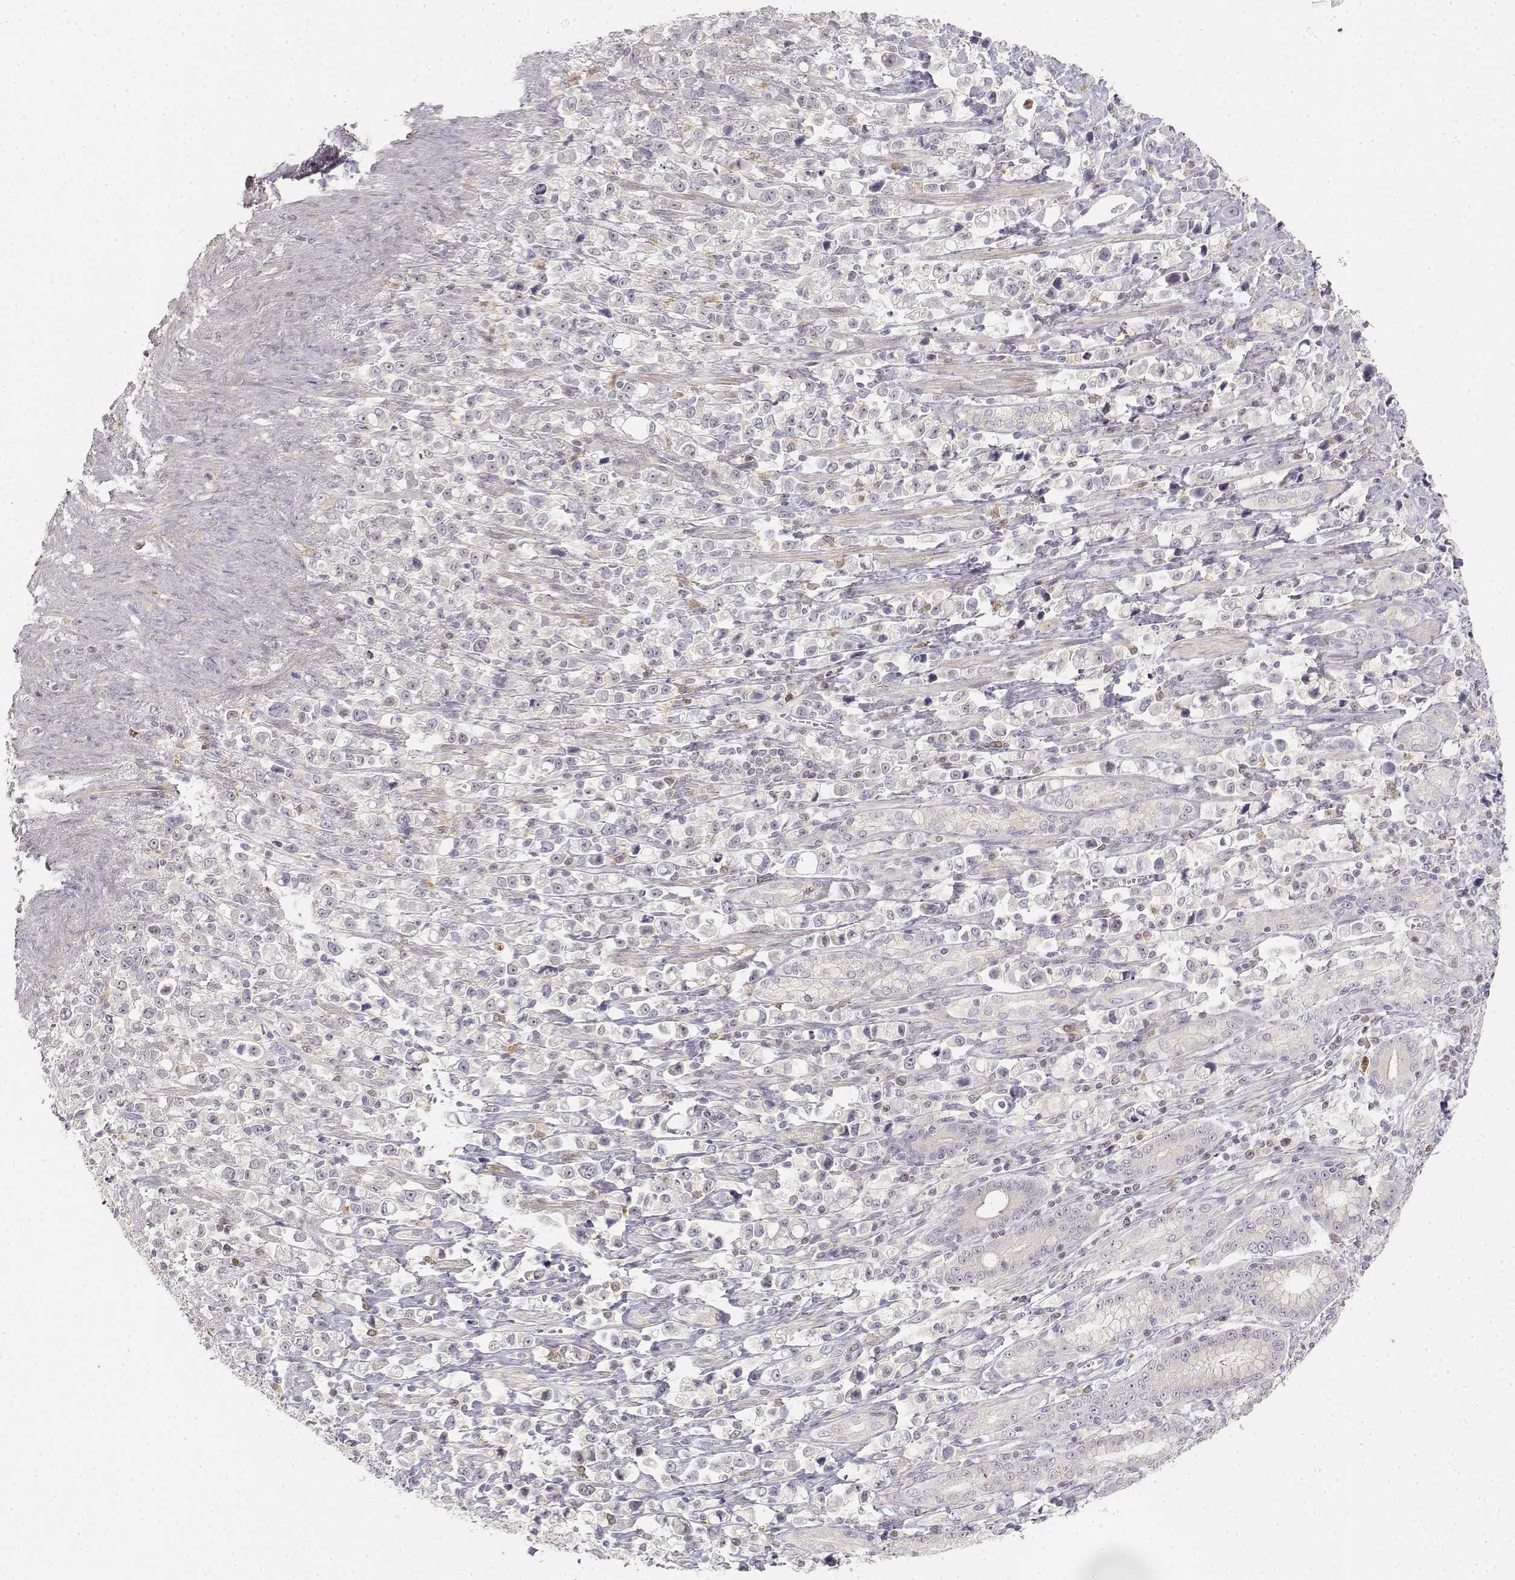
{"staining": {"intensity": "negative", "quantity": "none", "location": "none"}, "tissue": "stomach cancer", "cell_type": "Tumor cells", "image_type": "cancer", "snomed": [{"axis": "morphology", "description": "Adenocarcinoma, NOS"}, {"axis": "topography", "description": "Stomach"}], "caption": "Protein analysis of adenocarcinoma (stomach) reveals no significant positivity in tumor cells.", "gene": "GLIPR1L2", "patient": {"sex": "male", "age": 63}}